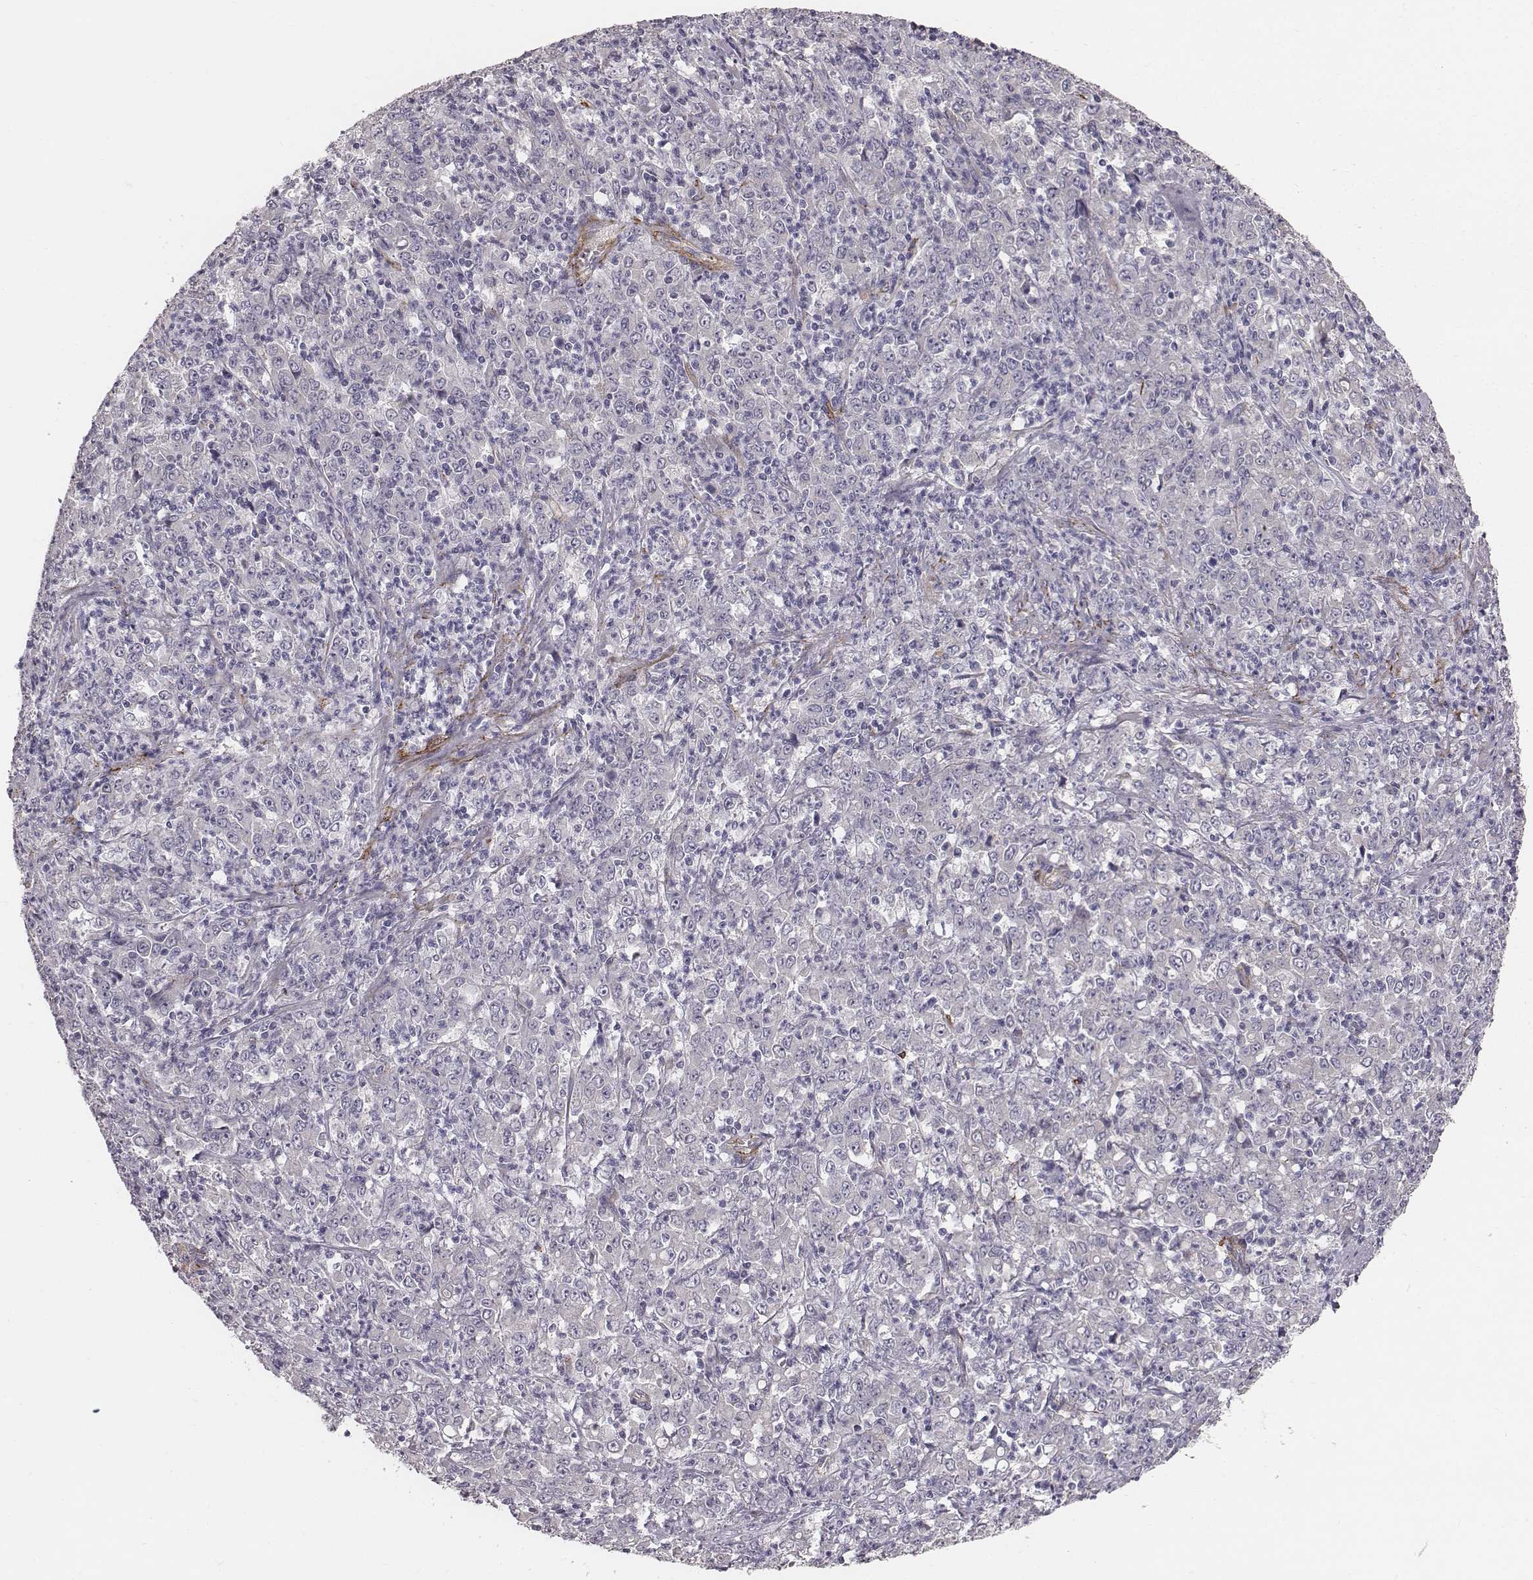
{"staining": {"intensity": "negative", "quantity": "none", "location": "none"}, "tissue": "stomach cancer", "cell_type": "Tumor cells", "image_type": "cancer", "snomed": [{"axis": "morphology", "description": "Adenocarcinoma, NOS"}, {"axis": "topography", "description": "Stomach, lower"}], "caption": "Immunohistochemistry (IHC) histopathology image of stomach cancer (adenocarcinoma) stained for a protein (brown), which shows no positivity in tumor cells.", "gene": "PRKCZ", "patient": {"sex": "female", "age": 71}}